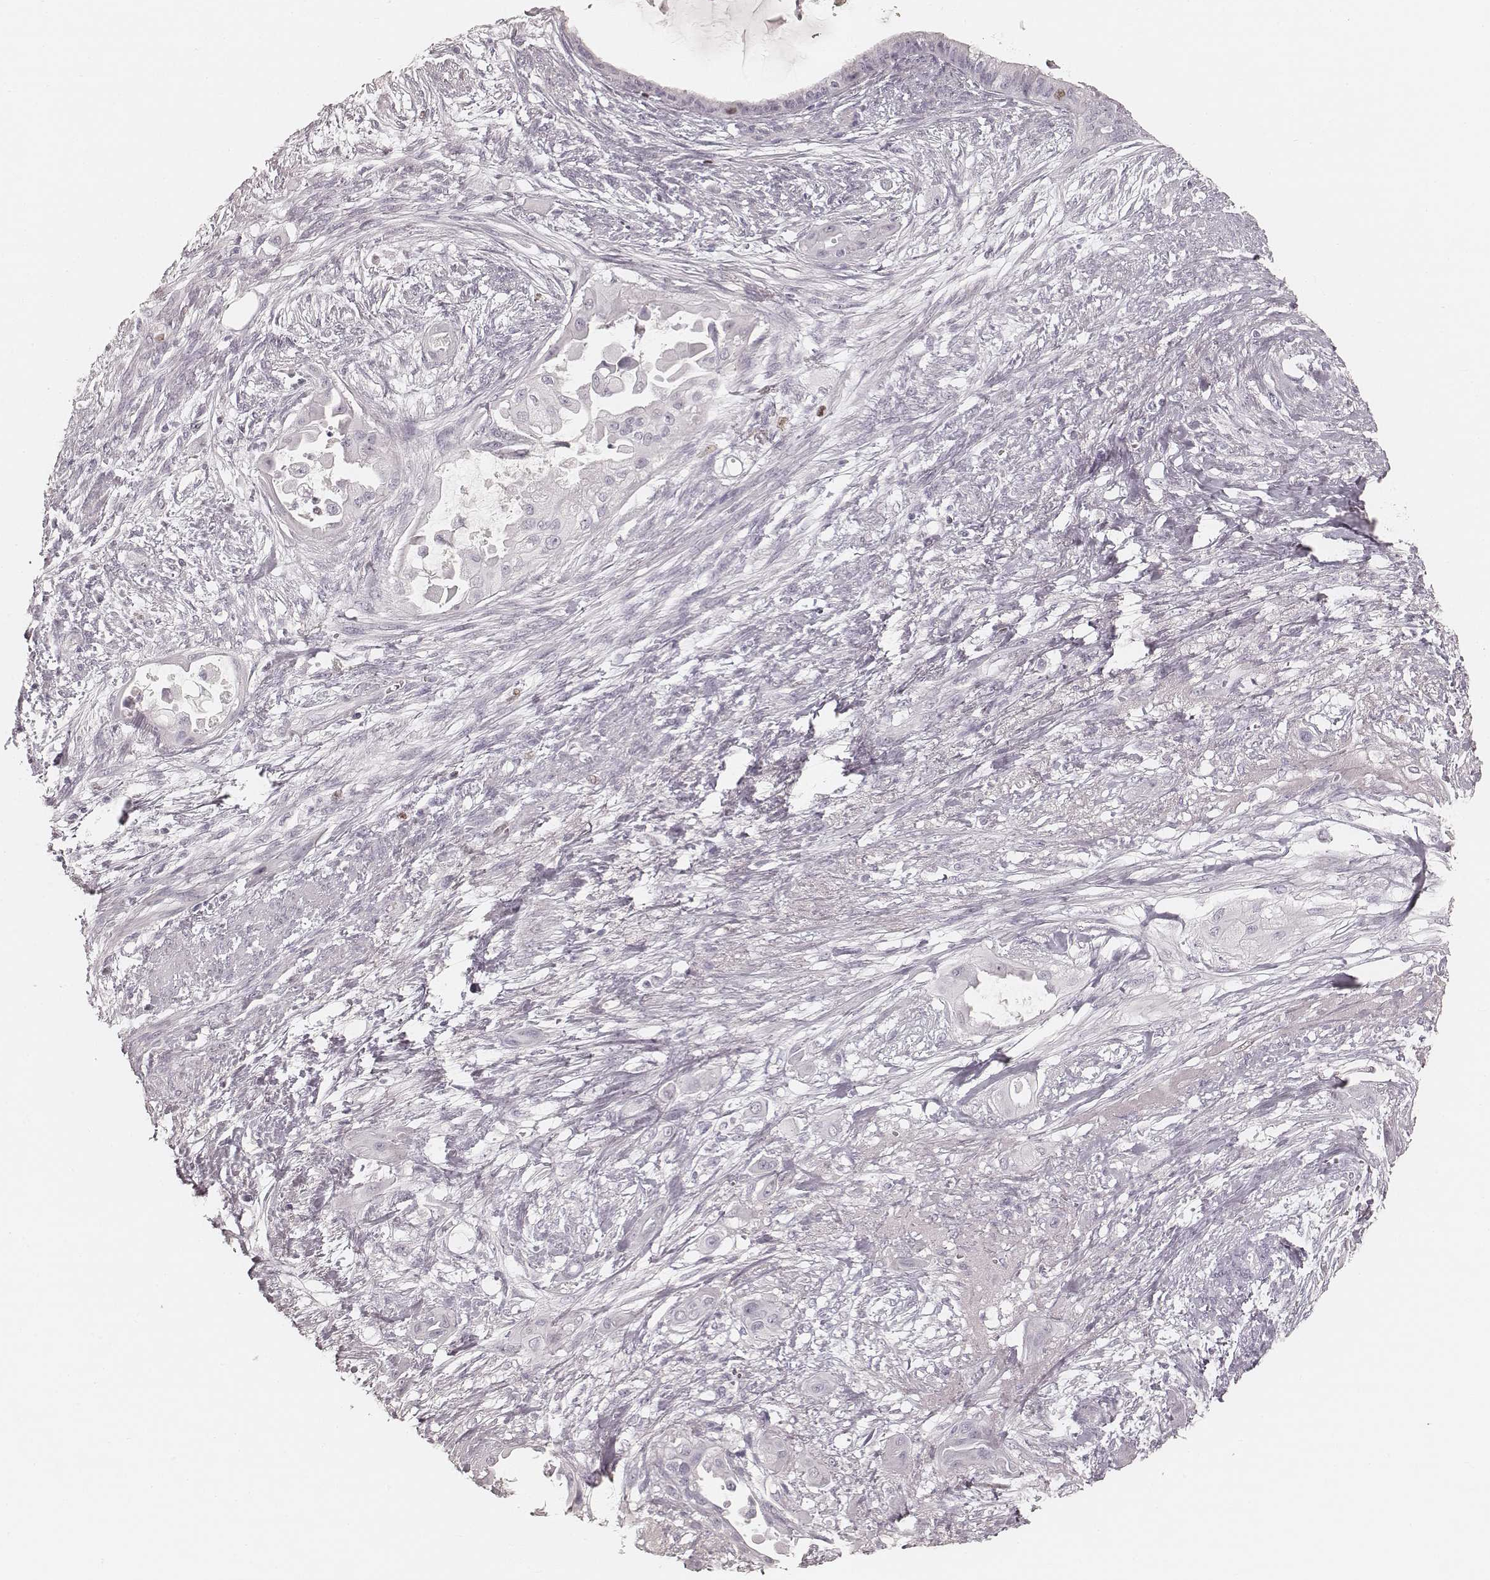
{"staining": {"intensity": "negative", "quantity": "none", "location": "none"}, "tissue": "endometrial cancer", "cell_type": "Tumor cells", "image_type": "cancer", "snomed": [{"axis": "morphology", "description": "Adenocarcinoma, NOS"}, {"axis": "topography", "description": "Endometrium"}], "caption": "A histopathology image of human adenocarcinoma (endometrial) is negative for staining in tumor cells.", "gene": "TEX37", "patient": {"sex": "female", "age": 86}}